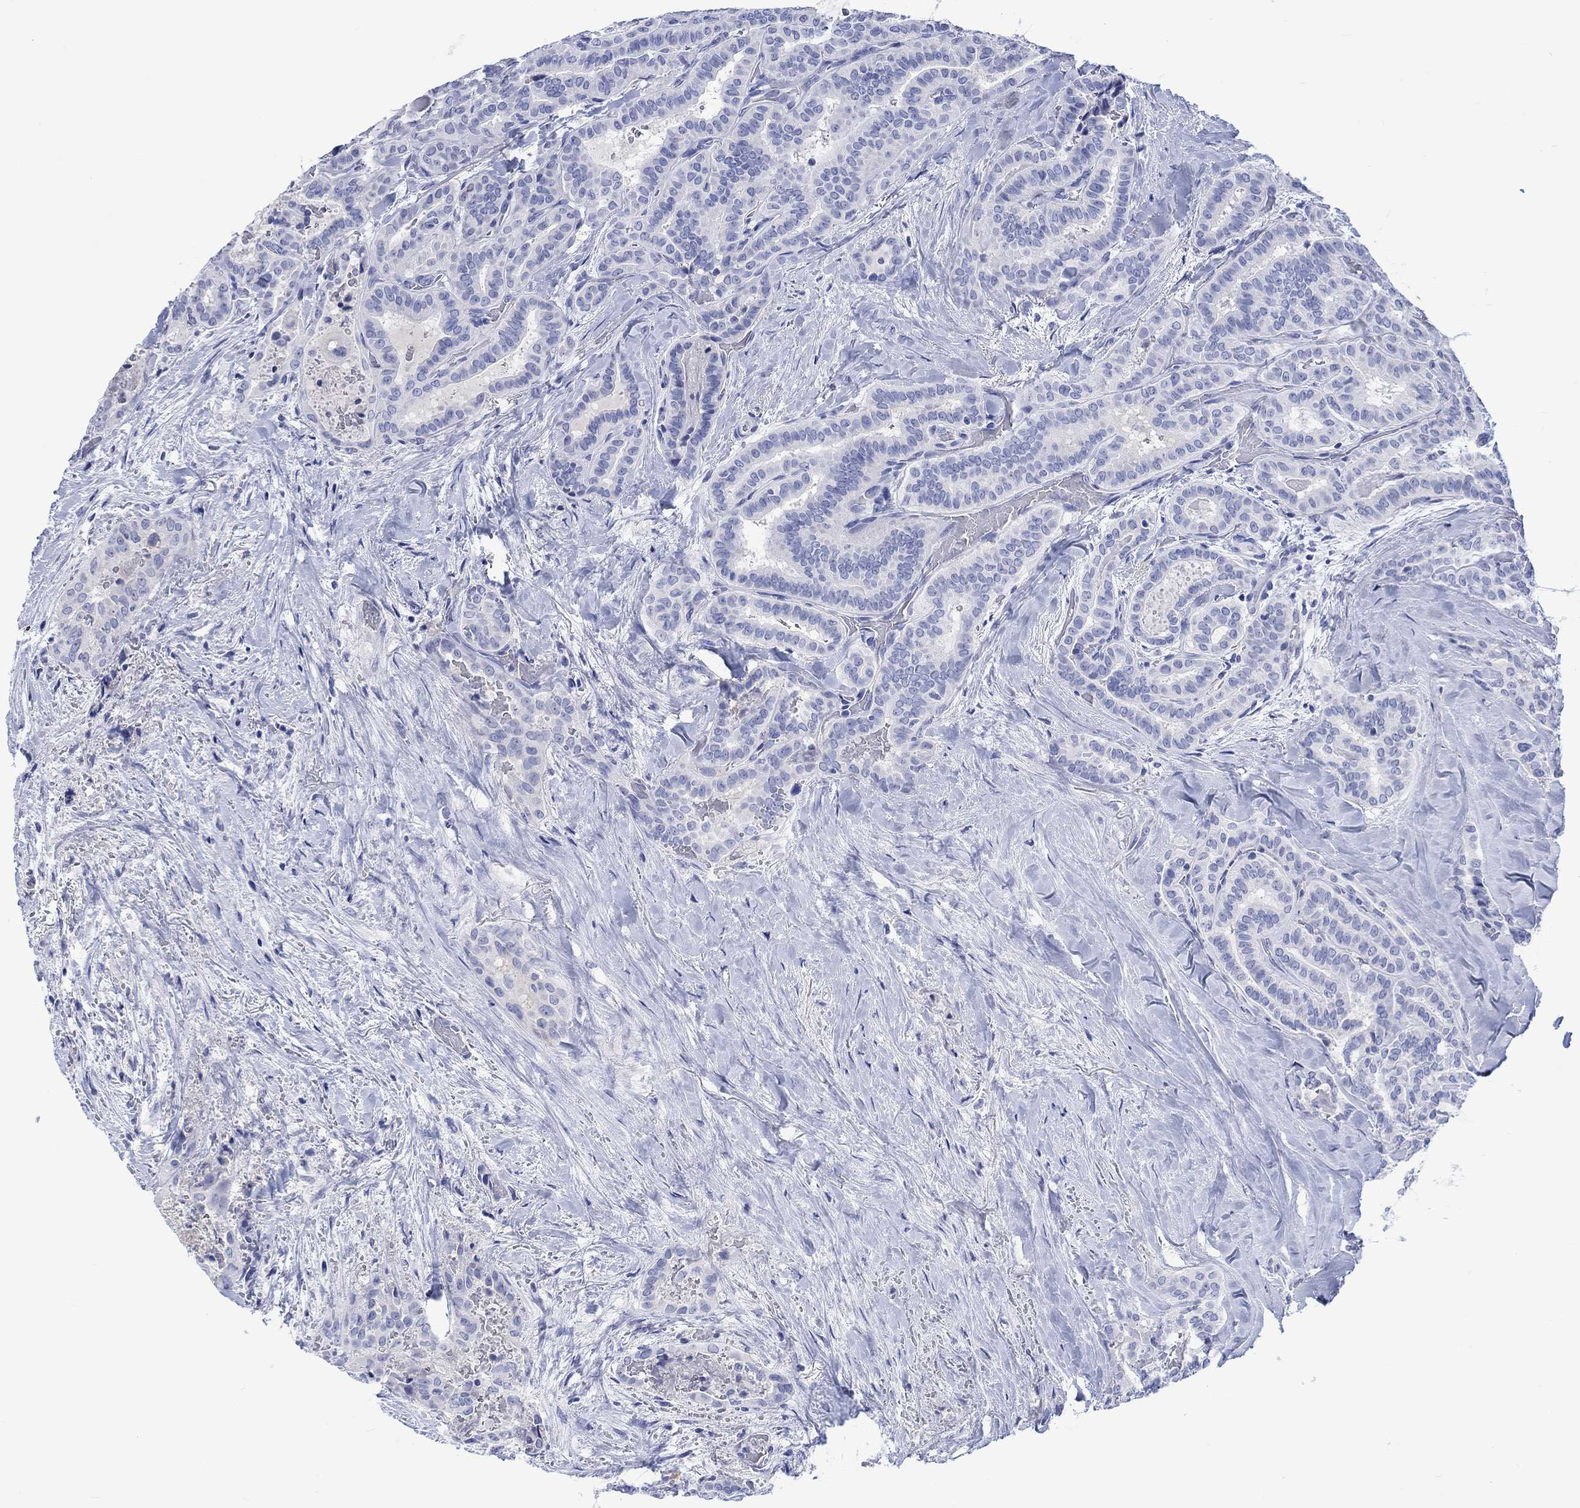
{"staining": {"intensity": "negative", "quantity": "none", "location": "none"}, "tissue": "thyroid cancer", "cell_type": "Tumor cells", "image_type": "cancer", "snomed": [{"axis": "morphology", "description": "Papillary adenocarcinoma, NOS"}, {"axis": "topography", "description": "Thyroid gland"}], "caption": "The immunohistochemistry (IHC) photomicrograph has no significant expression in tumor cells of papillary adenocarcinoma (thyroid) tissue. (DAB (3,3'-diaminobenzidine) IHC, high magnification).", "gene": "CACNG3", "patient": {"sex": "female", "age": 39}}